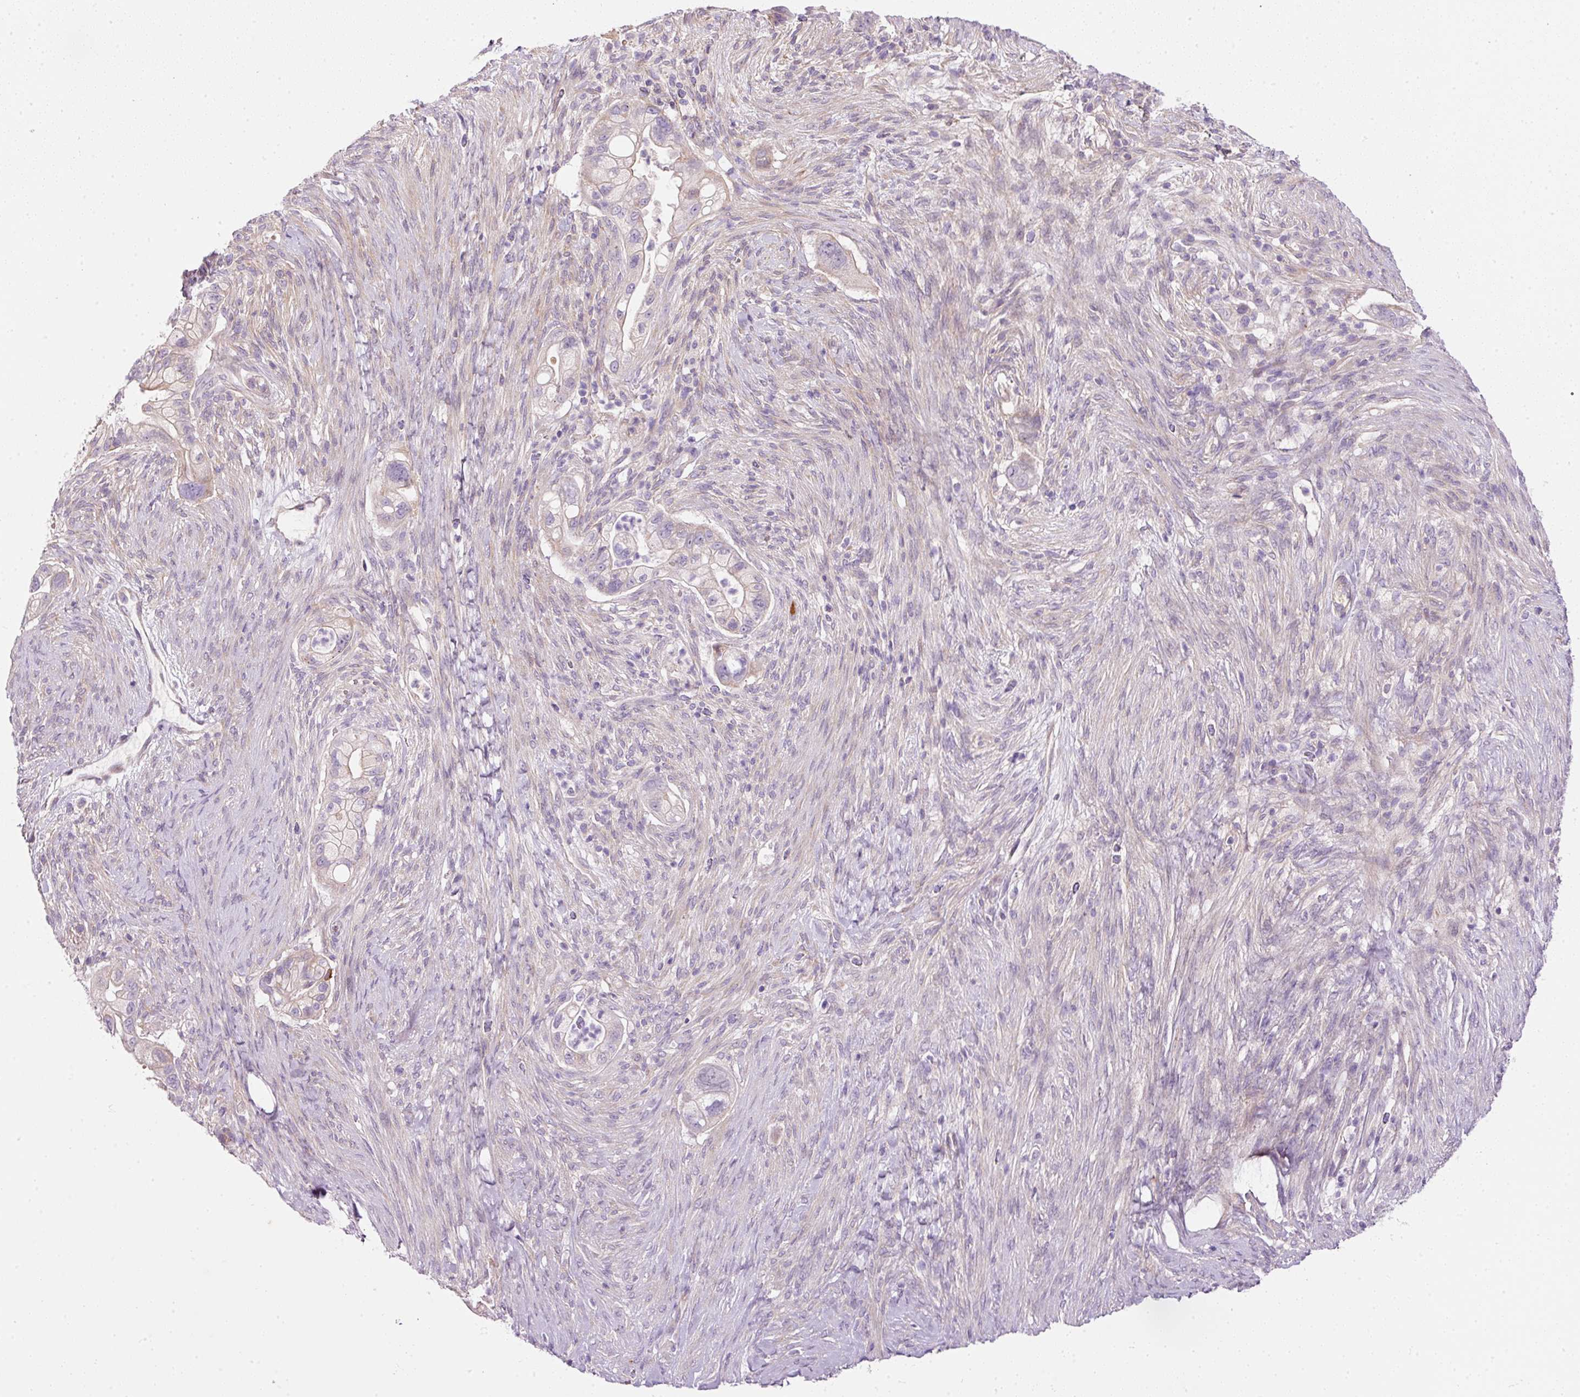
{"staining": {"intensity": "weak", "quantity": "25%-75%", "location": "cytoplasmic/membranous"}, "tissue": "pancreatic cancer", "cell_type": "Tumor cells", "image_type": "cancer", "snomed": [{"axis": "morphology", "description": "Adenocarcinoma, NOS"}, {"axis": "topography", "description": "Pancreas"}], "caption": "The photomicrograph displays immunohistochemical staining of adenocarcinoma (pancreatic). There is weak cytoplasmic/membranous positivity is appreciated in about 25%-75% of tumor cells. (DAB IHC with brightfield microscopy, high magnification).", "gene": "KPNA5", "patient": {"sex": "male", "age": 44}}